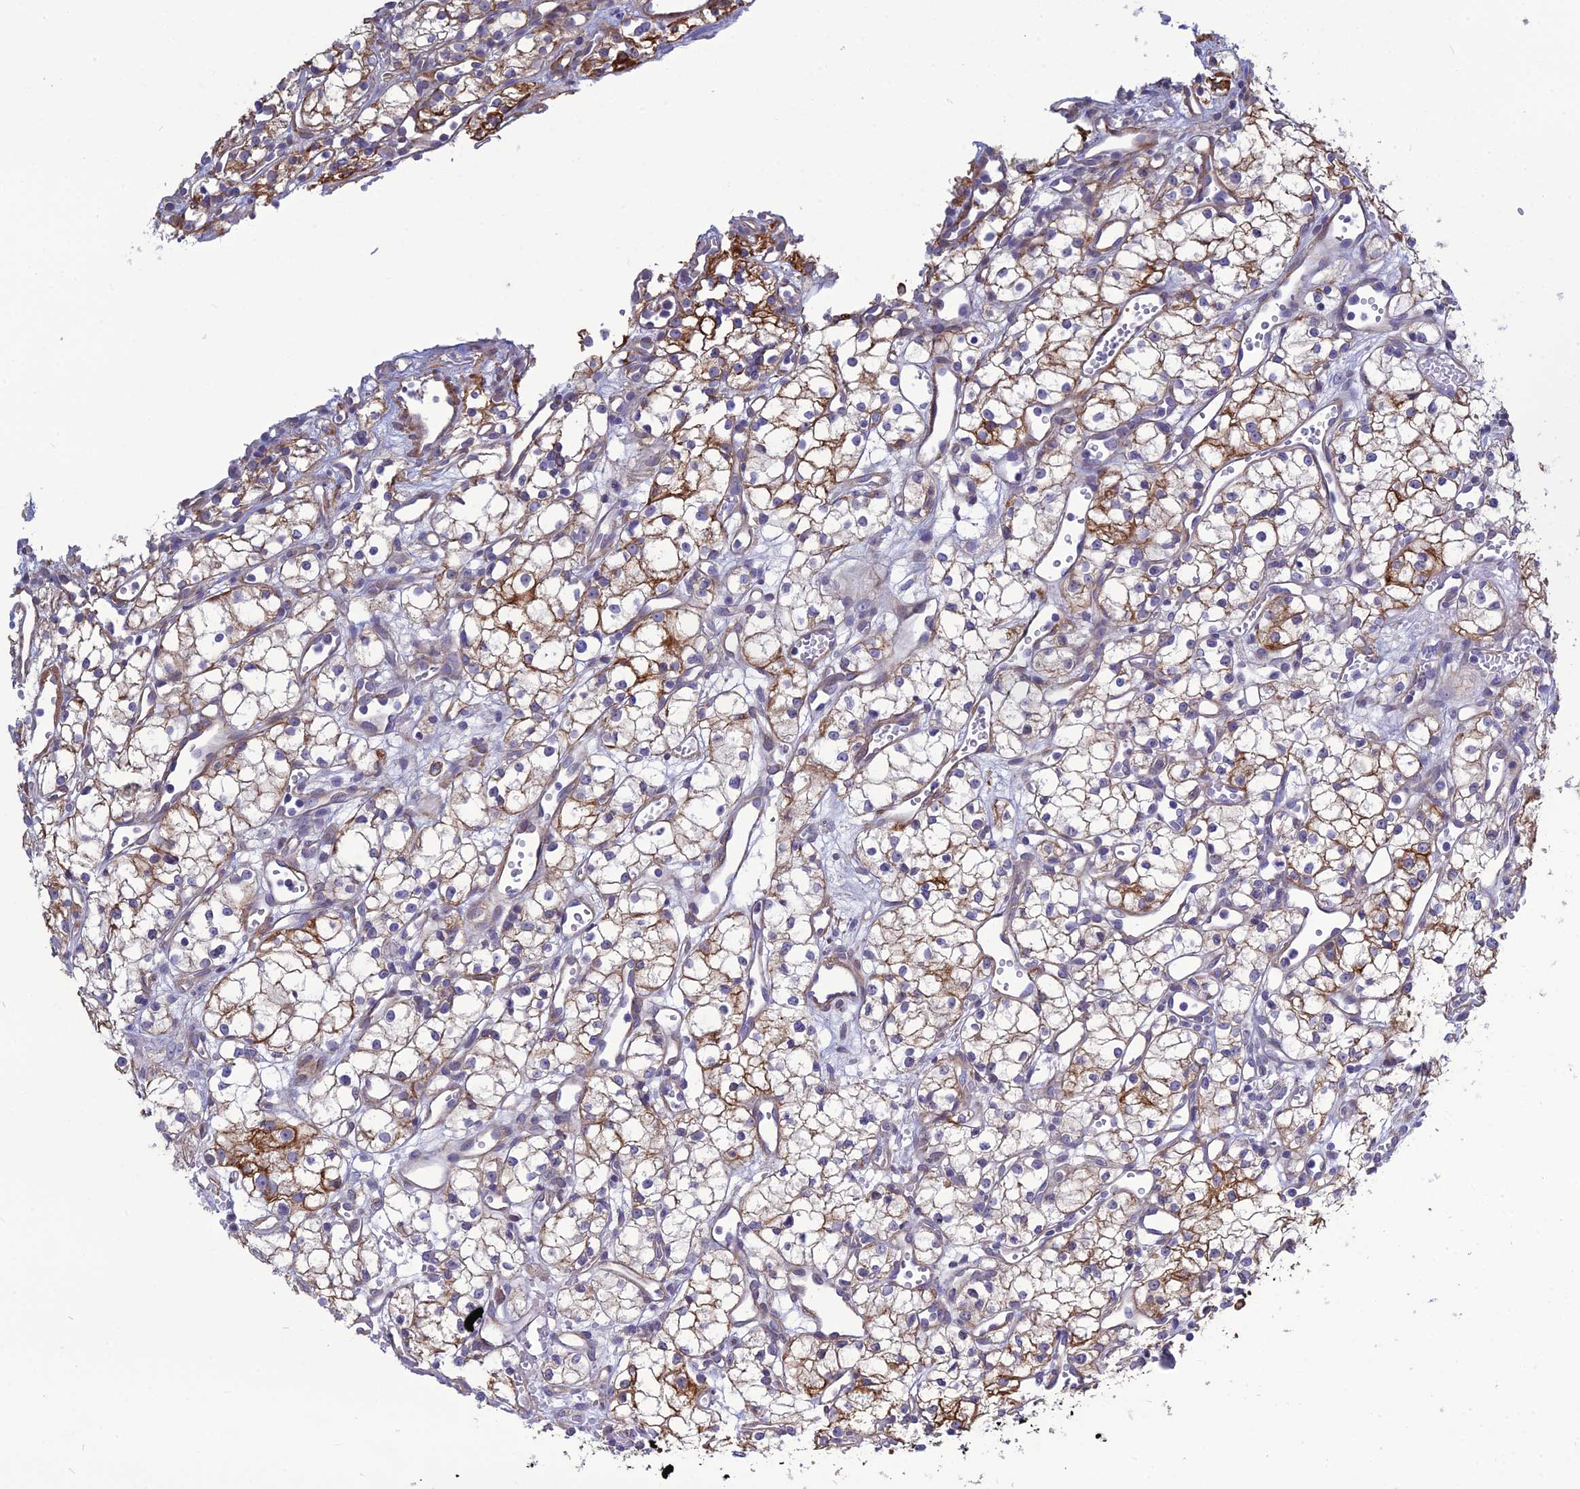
{"staining": {"intensity": "strong", "quantity": "25%-75%", "location": "cytoplasmic/membranous"}, "tissue": "renal cancer", "cell_type": "Tumor cells", "image_type": "cancer", "snomed": [{"axis": "morphology", "description": "Adenocarcinoma, NOS"}, {"axis": "topography", "description": "Kidney"}], "caption": "Tumor cells display high levels of strong cytoplasmic/membranous staining in about 25%-75% of cells in human renal cancer (adenocarcinoma). Immunohistochemistry (ihc) stains the protein in brown and the nuclei are stained blue.", "gene": "LZTS2", "patient": {"sex": "male", "age": 59}}